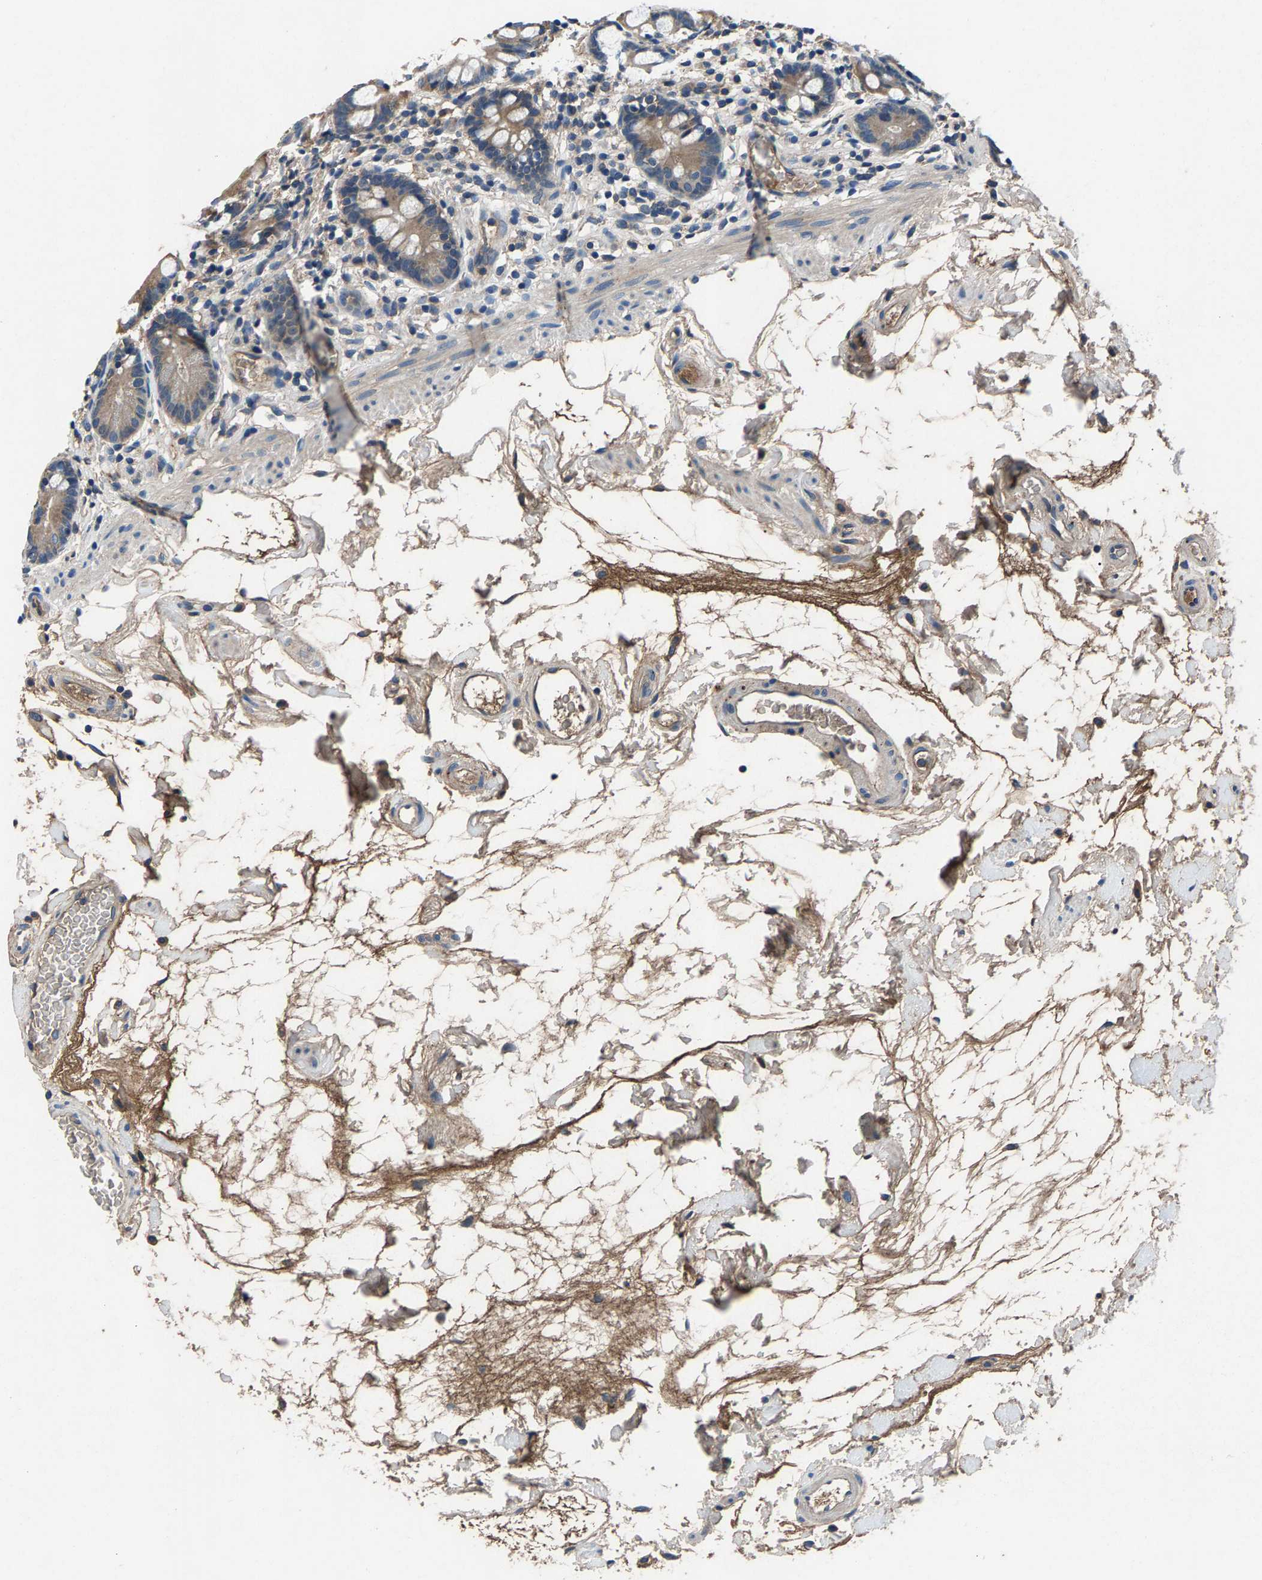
{"staining": {"intensity": "weak", "quantity": ">75%", "location": "cytoplasmic/membranous"}, "tissue": "small intestine", "cell_type": "Glandular cells", "image_type": "normal", "snomed": [{"axis": "morphology", "description": "Normal tissue, NOS"}, {"axis": "topography", "description": "Small intestine"}], "caption": "An IHC histopathology image of normal tissue is shown. Protein staining in brown highlights weak cytoplasmic/membranous positivity in small intestine within glandular cells.", "gene": "PRXL2C", "patient": {"sex": "female", "age": 84}}